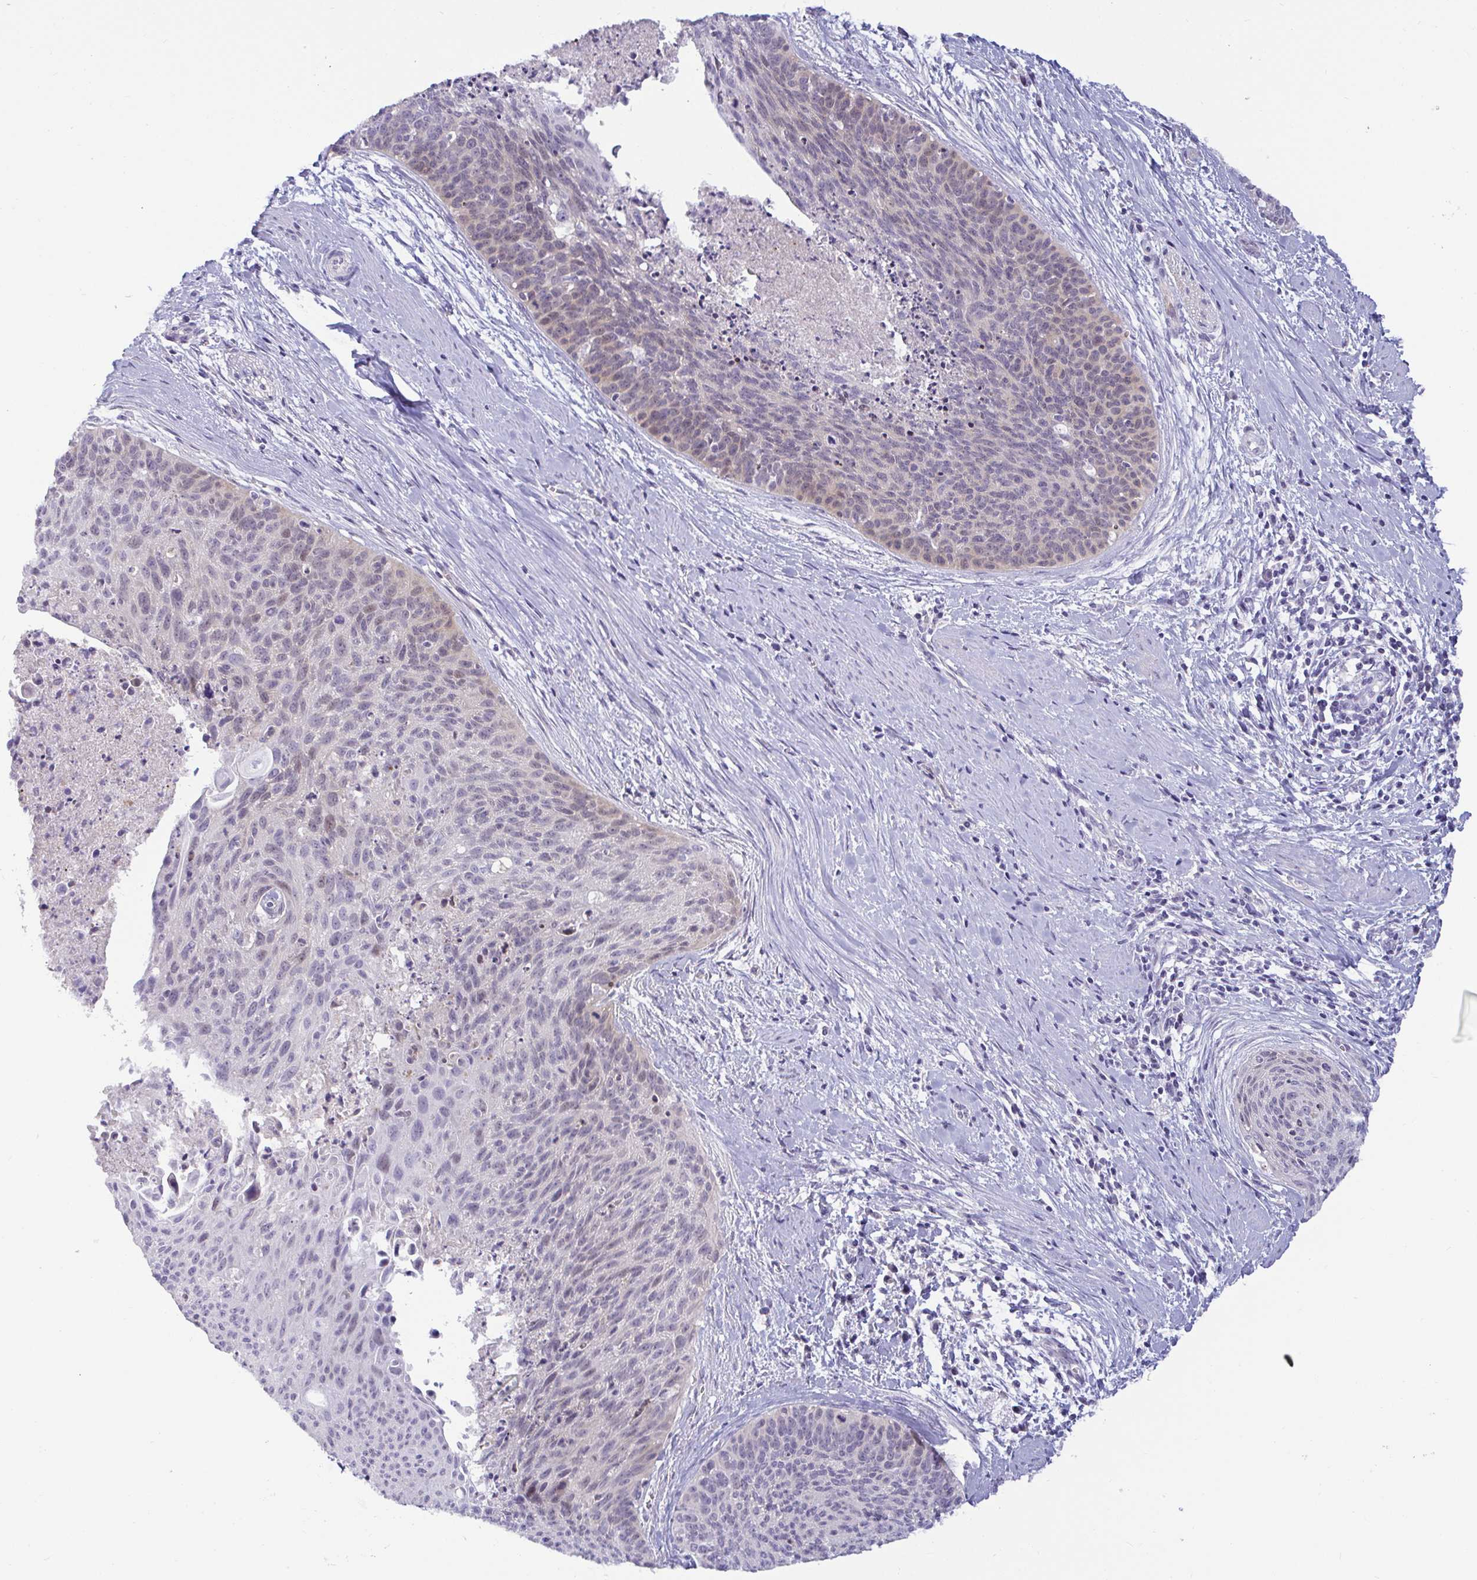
{"staining": {"intensity": "weak", "quantity": "<25%", "location": "nuclear"}, "tissue": "cervical cancer", "cell_type": "Tumor cells", "image_type": "cancer", "snomed": [{"axis": "morphology", "description": "Squamous cell carcinoma, NOS"}, {"axis": "topography", "description": "Cervix"}], "caption": "This is an IHC photomicrograph of cervical cancer. There is no staining in tumor cells.", "gene": "GSTM1", "patient": {"sex": "female", "age": 55}}